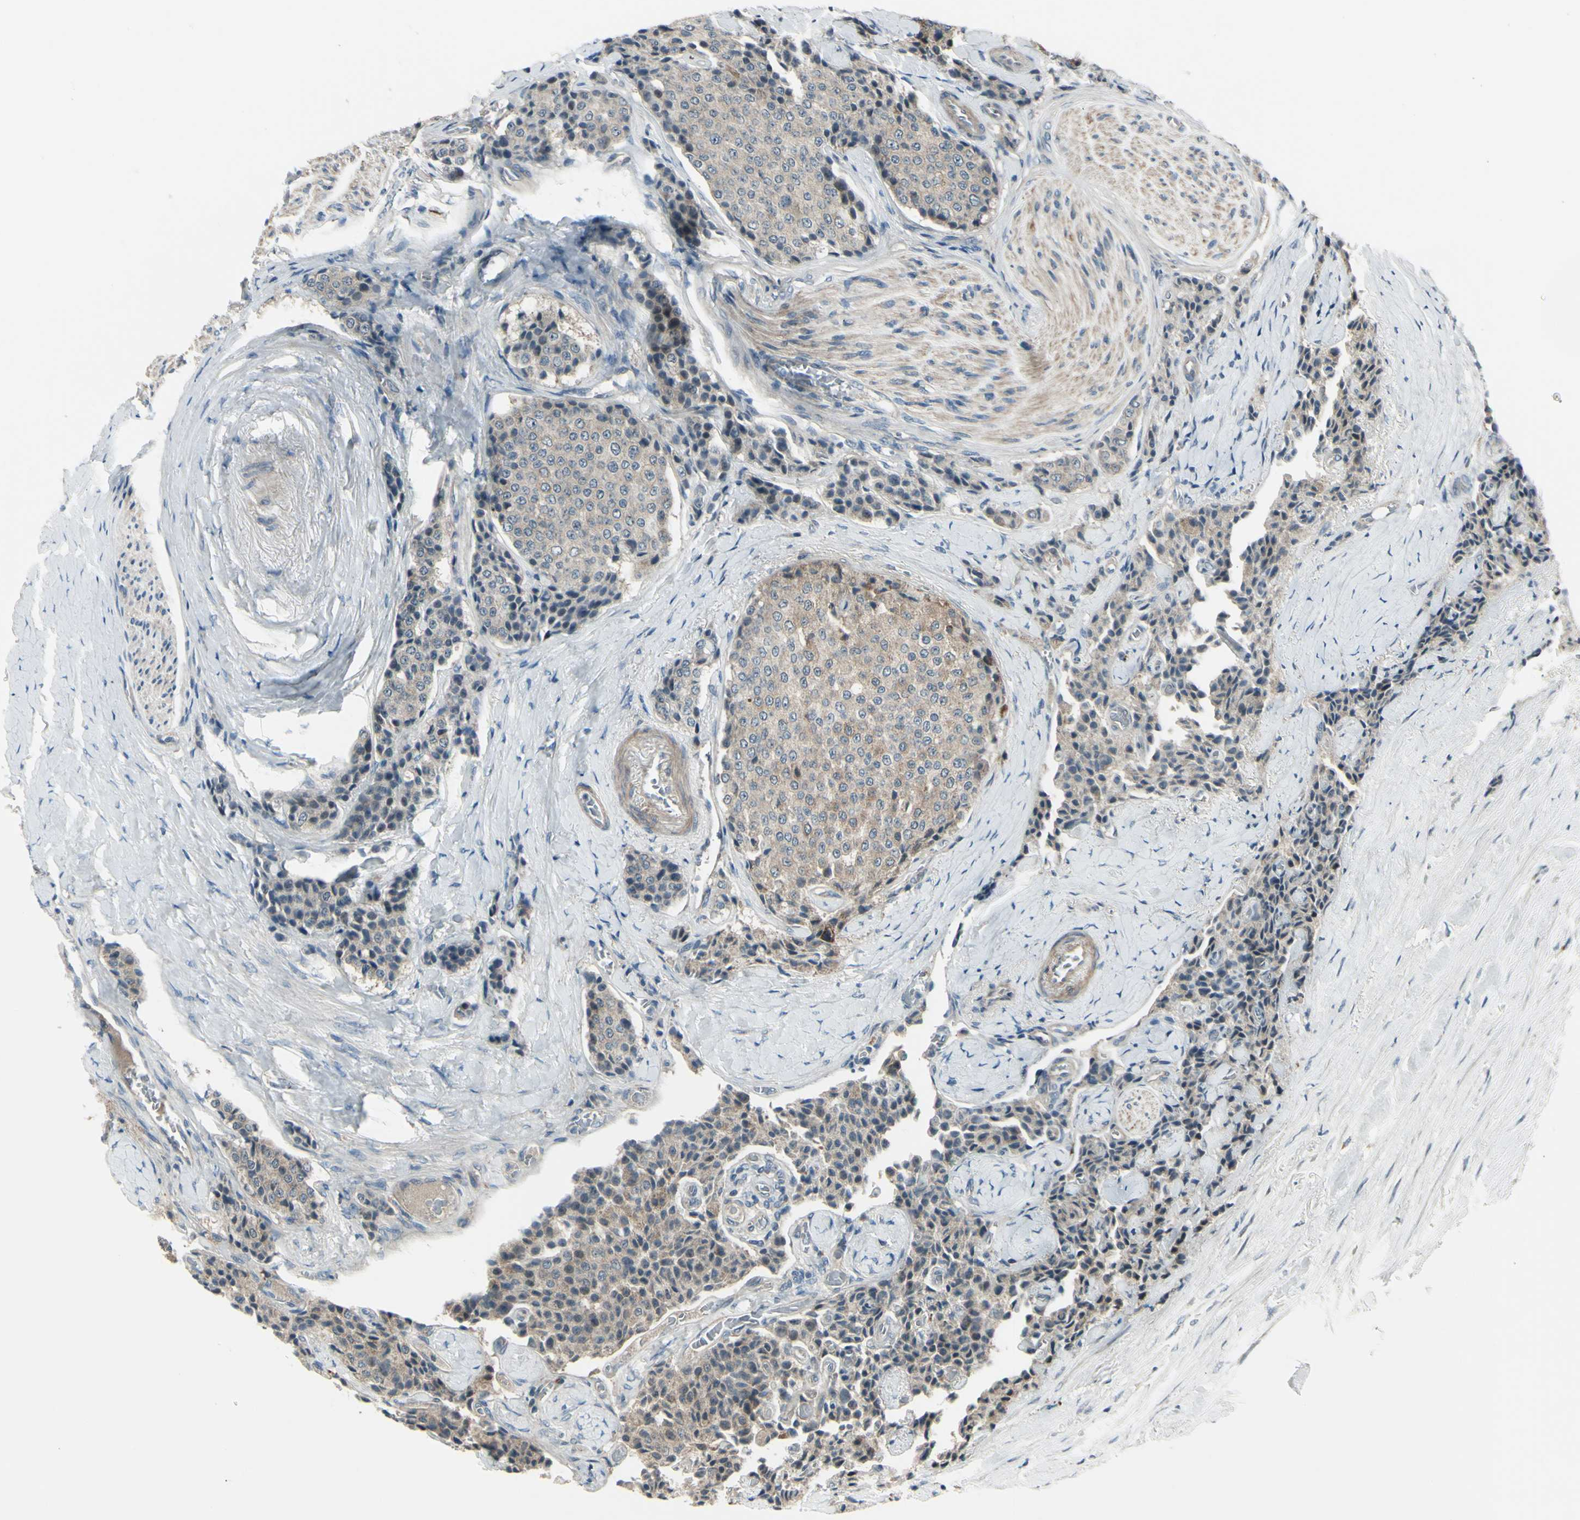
{"staining": {"intensity": "weak", "quantity": ">75%", "location": "cytoplasmic/membranous"}, "tissue": "carcinoid", "cell_type": "Tumor cells", "image_type": "cancer", "snomed": [{"axis": "morphology", "description": "Carcinoid, malignant, NOS"}, {"axis": "topography", "description": "Colon"}], "caption": "Protein expression analysis of malignant carcinoid shows weak cytoplasmic/membranous positivity in about >75% of tumor cells.", "gene": "OSTM1", "patient": {"sex": "female", "age": 61}}